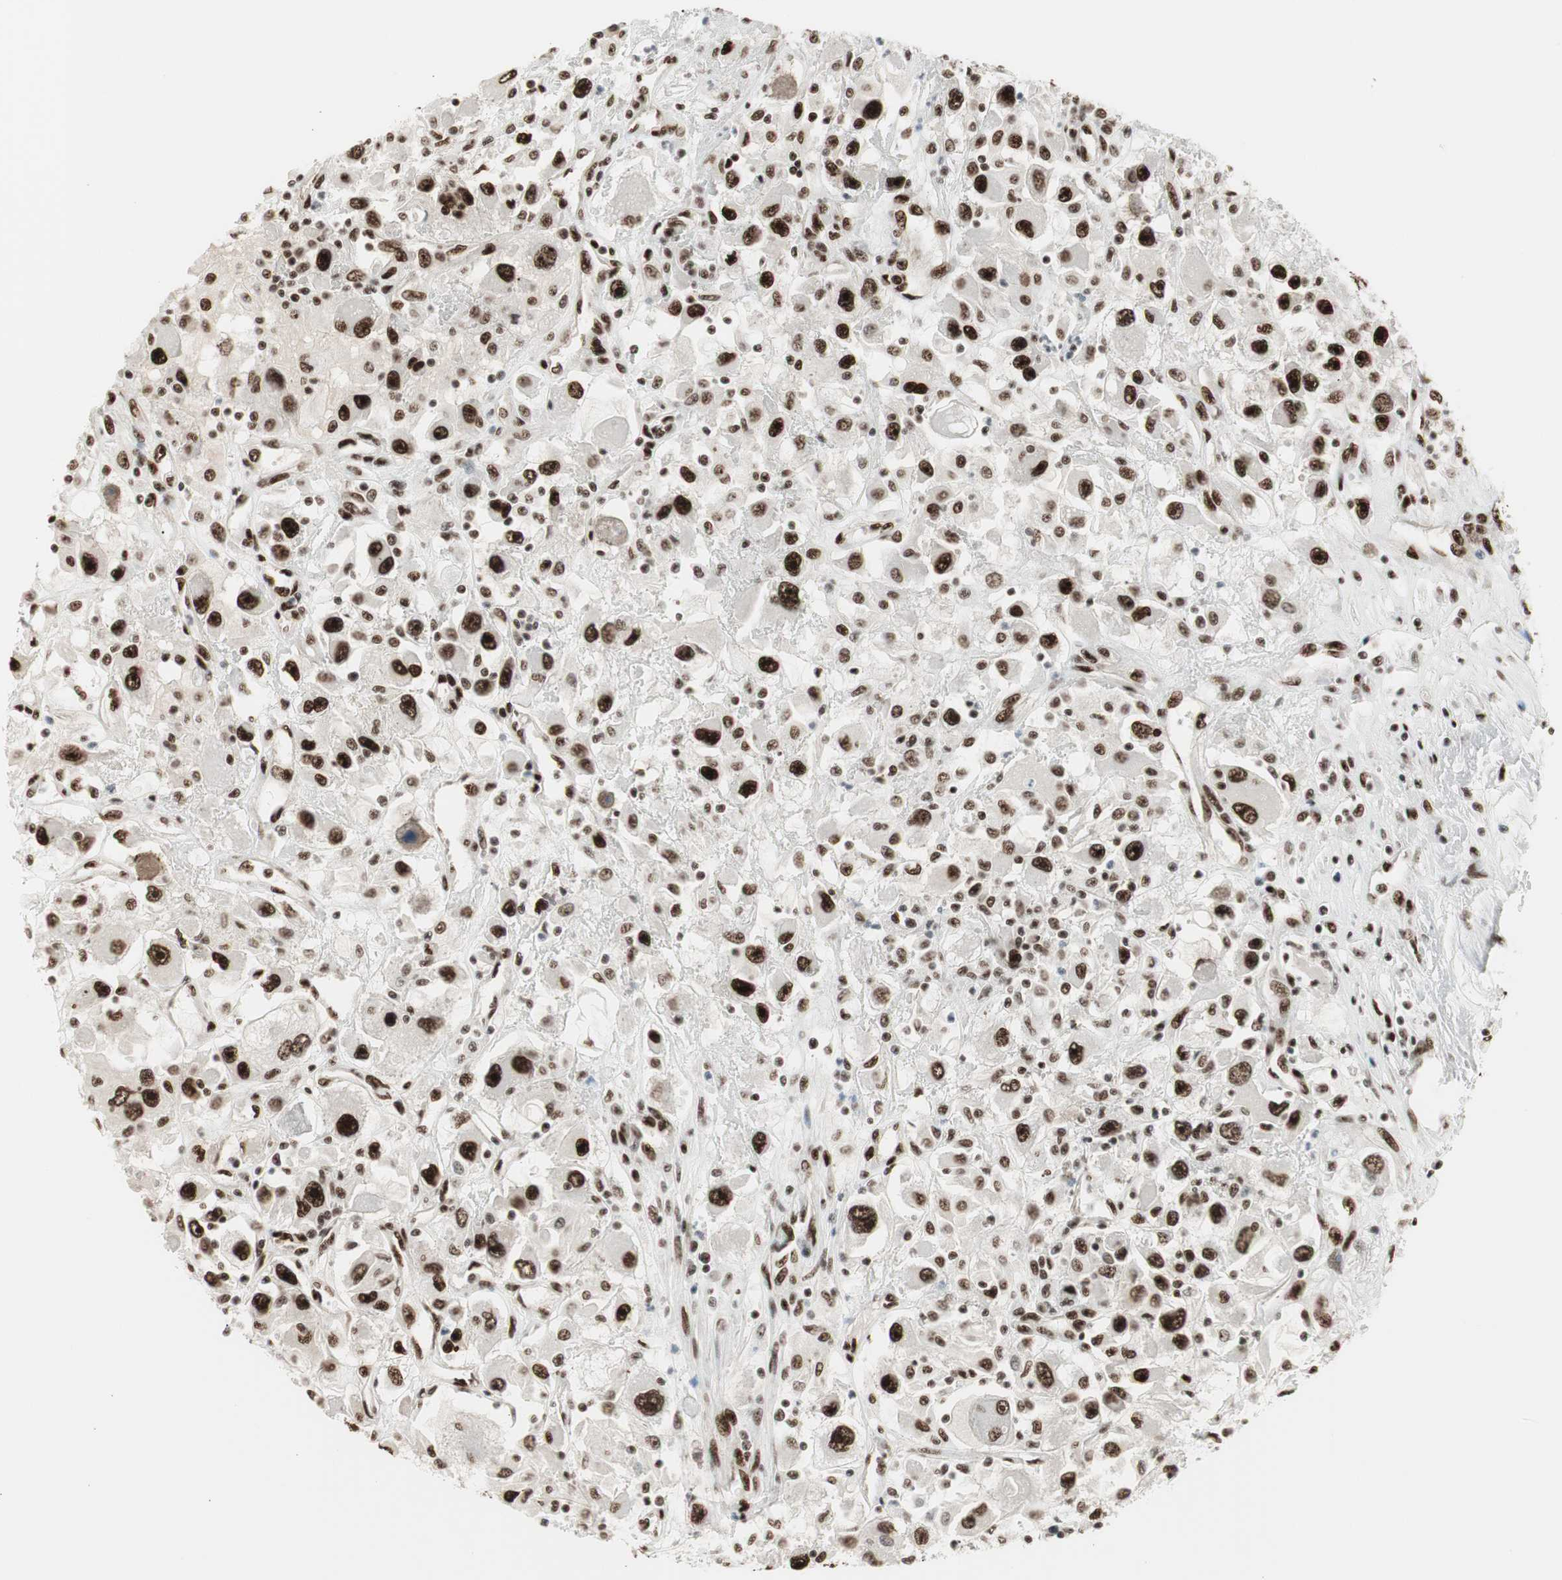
{"staining": {"intensity": "strong", "quantity": ">75%", "location": "nuclear"}, "tissue": "renal cancer", "cell_type": "Tumor cells", "image_type": "cancer", "snomed": [{"axis": "morphology", "description": "Adenocarcinoma, NOS"}, {"axis": "topography", "description": "Kidney"}], "caption": "Immunohistochemical staining of human adenocarcinoma (renal) reveals high levels of strong nuclear positivity in approximately >75% of tumor cells.", "gene": "HEXIM1", "patient": {"sex": "female", "age": 52}}